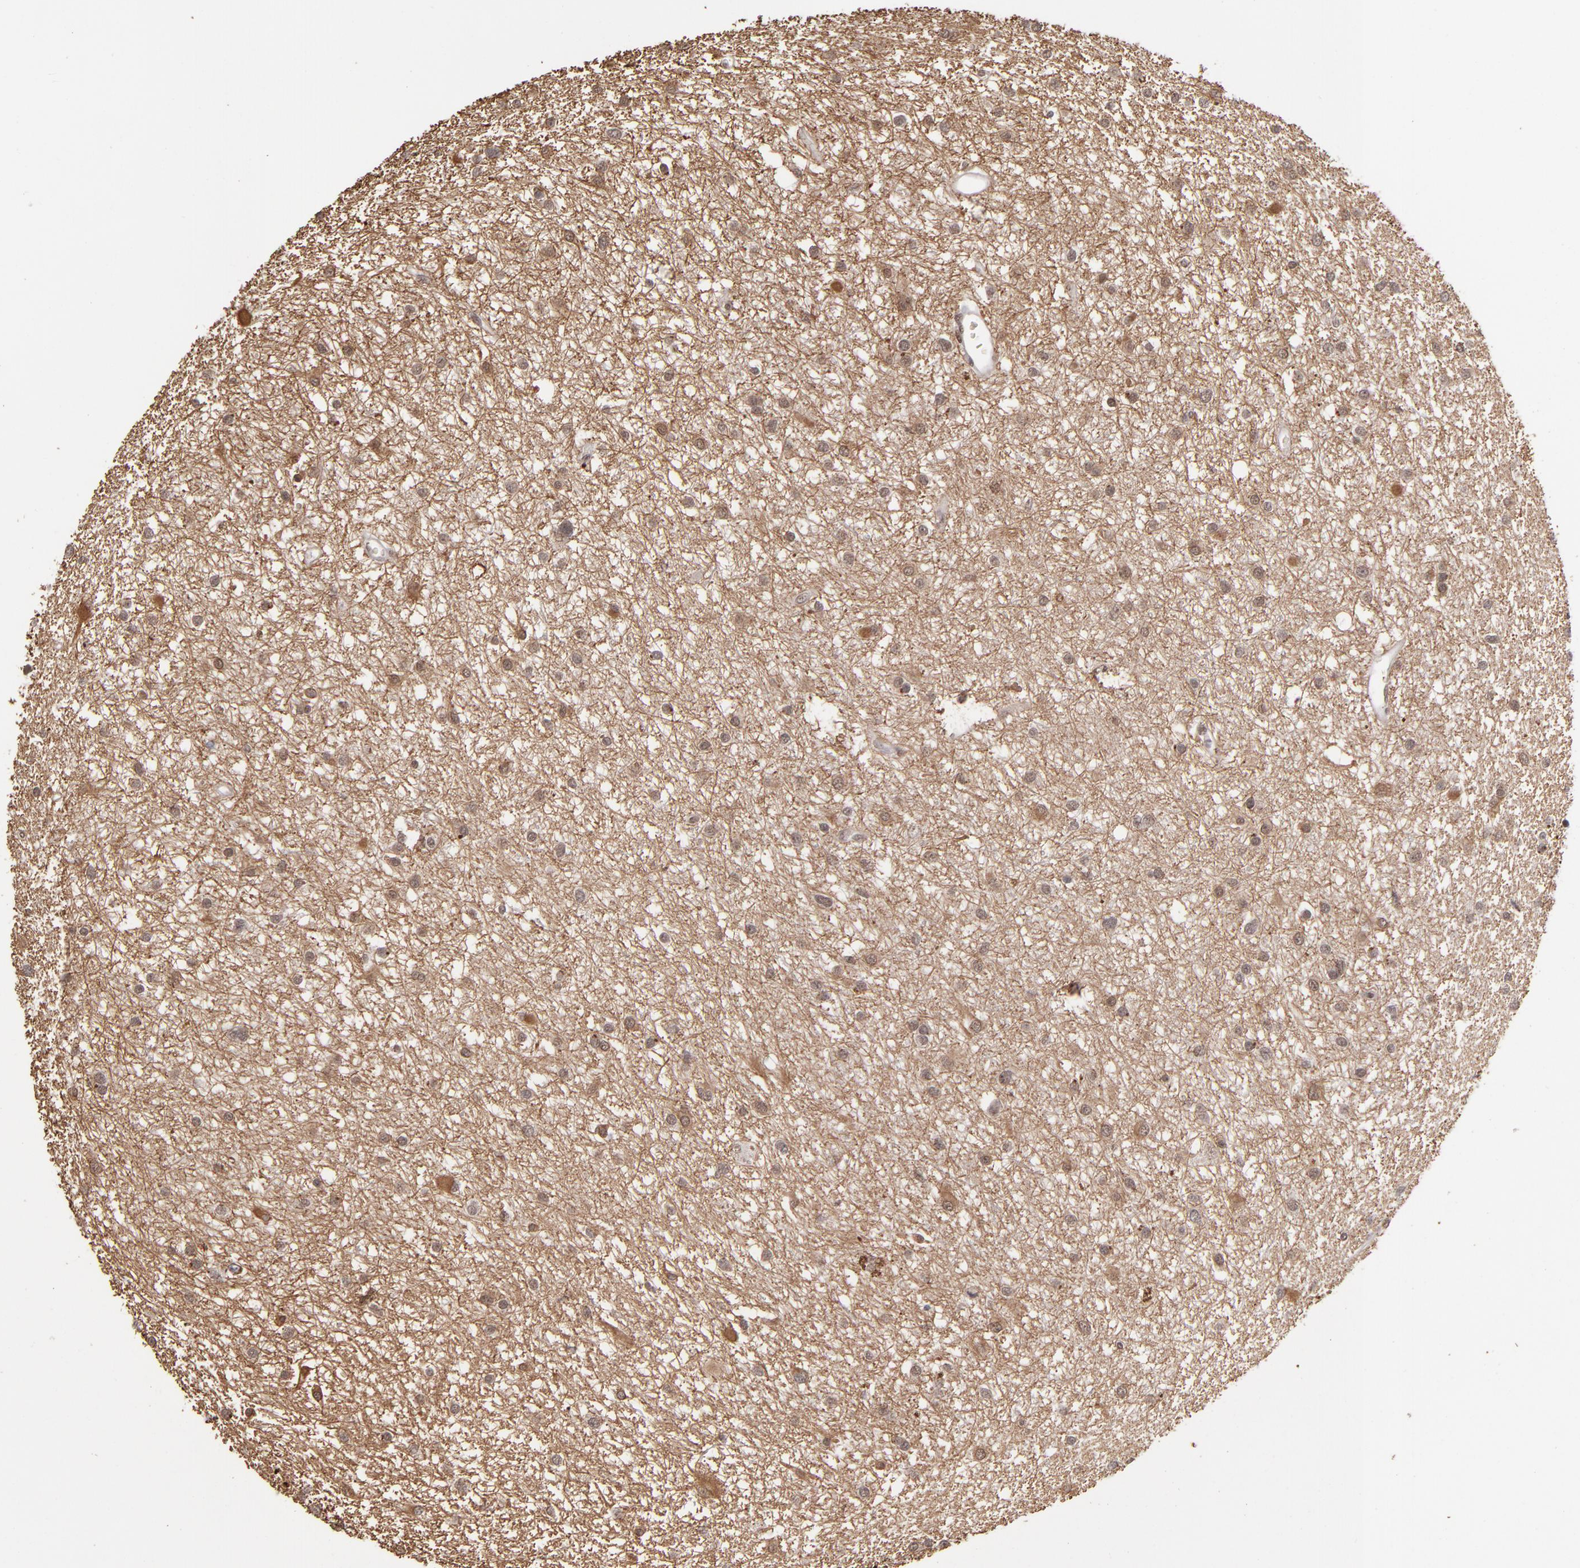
{"staining": {"intensity": "moderate", "quantity": "25%-75%", "location": "nuclear"}, "tissue": "glioma", "cell_type": "Tumor cells", "image_type": "cancer", "snomed": [{"axis": "morphology", "description": "Glioma, malignant, Low grade"}, {"axis": "topography", "description": "Brain"}], "caption": "Glioma stained for a protein (brown) displays moderate nuclear positive expression in about 25%-75% of tumor cells.", "gene": "MLLT3", "patient": {"sex": "female", "age": 36}}